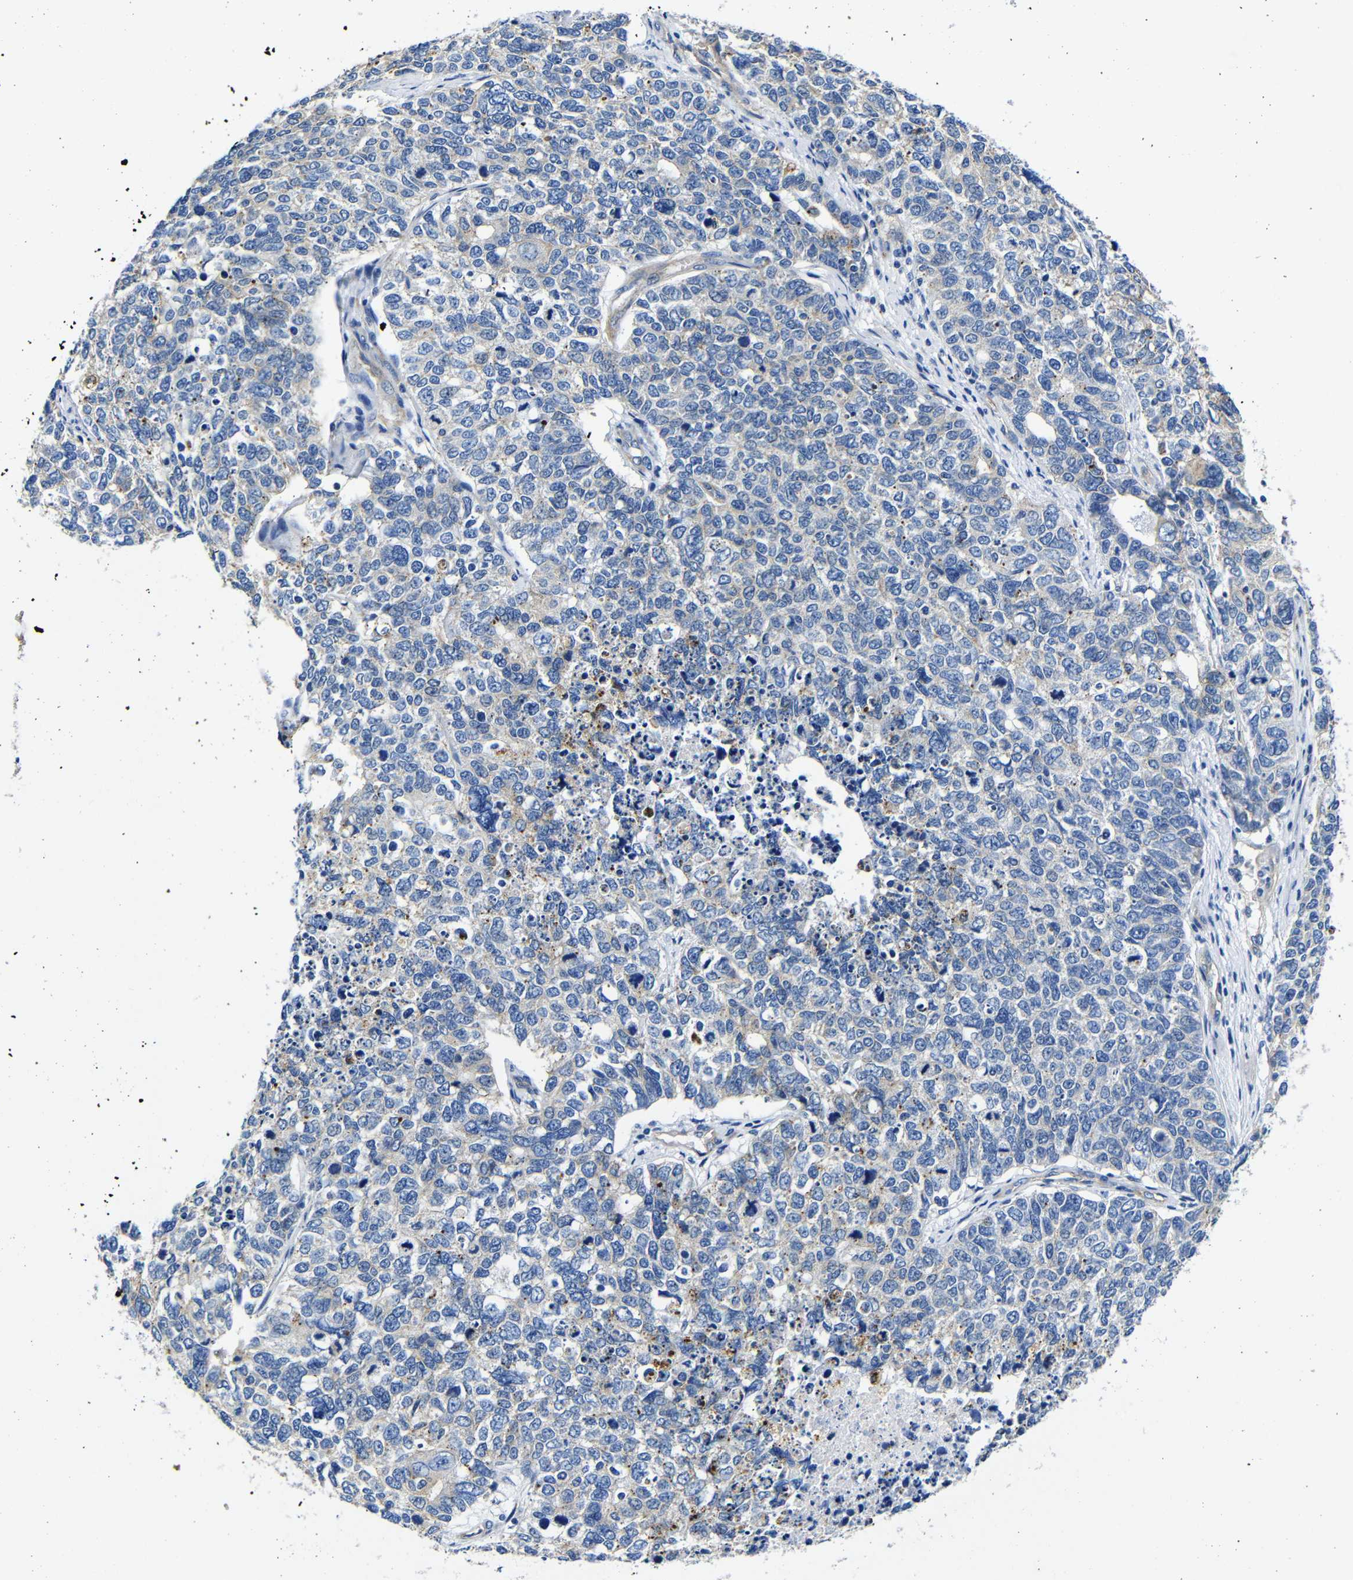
{"staining": {"intensity": "negative", "quantity": "none", "location": "none"}, "tissue": "cervical cancer", "cell_type": "Tumor cells", "image_type": "cancer", "snomed": [{"axis": "morphology", "description": "Squamous cell carcinoma, NOS"}, {"axis": "topography", "description": "Cervix"}], "caption": "The immunohistochemistry (IHC) photomicrograph has no significant staining in tumor cells of cervical squamous cell carcinoma tissue.", "gene": "GIMAP2", "patient": {"sex": "female", "age": 63}}